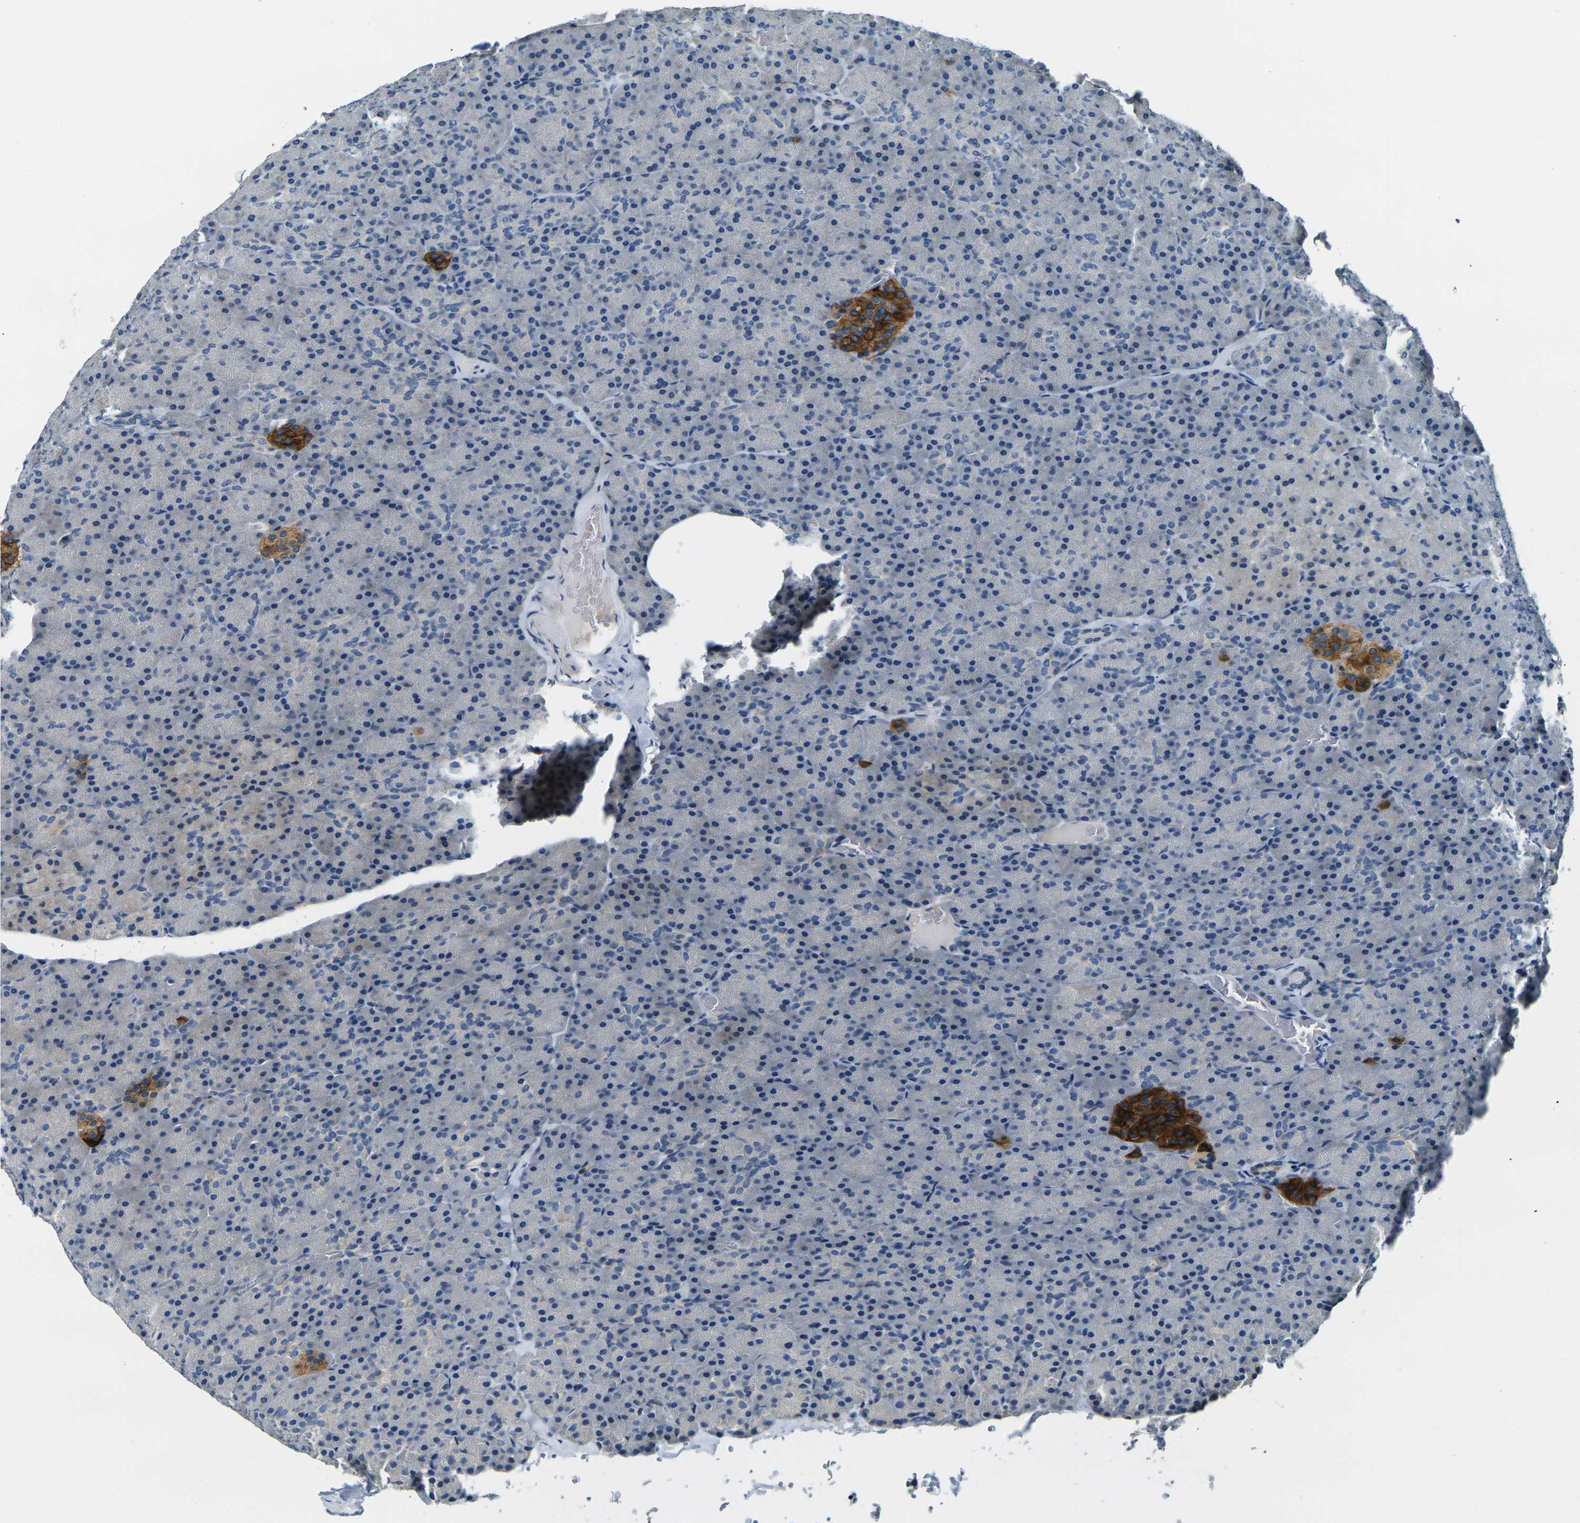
{"staining": {"intensity": "negative", "quantity": "none", "location": "none"}, "tissue": "pancreas", "cell_type": "Exocrine glandular cells", "image_type": "normal", "snomed": [{"axis": "morphology", "description": "Normal tissue, NOS"}, {"axis": "topography", "description": "Pancreas"}], "caption": "This is an IHC image of normal human pancreas. There is no expression in exocrine glandular cells.", "gene": "SHISAL2B", "patient": {"sex": "female", "age": 35}}